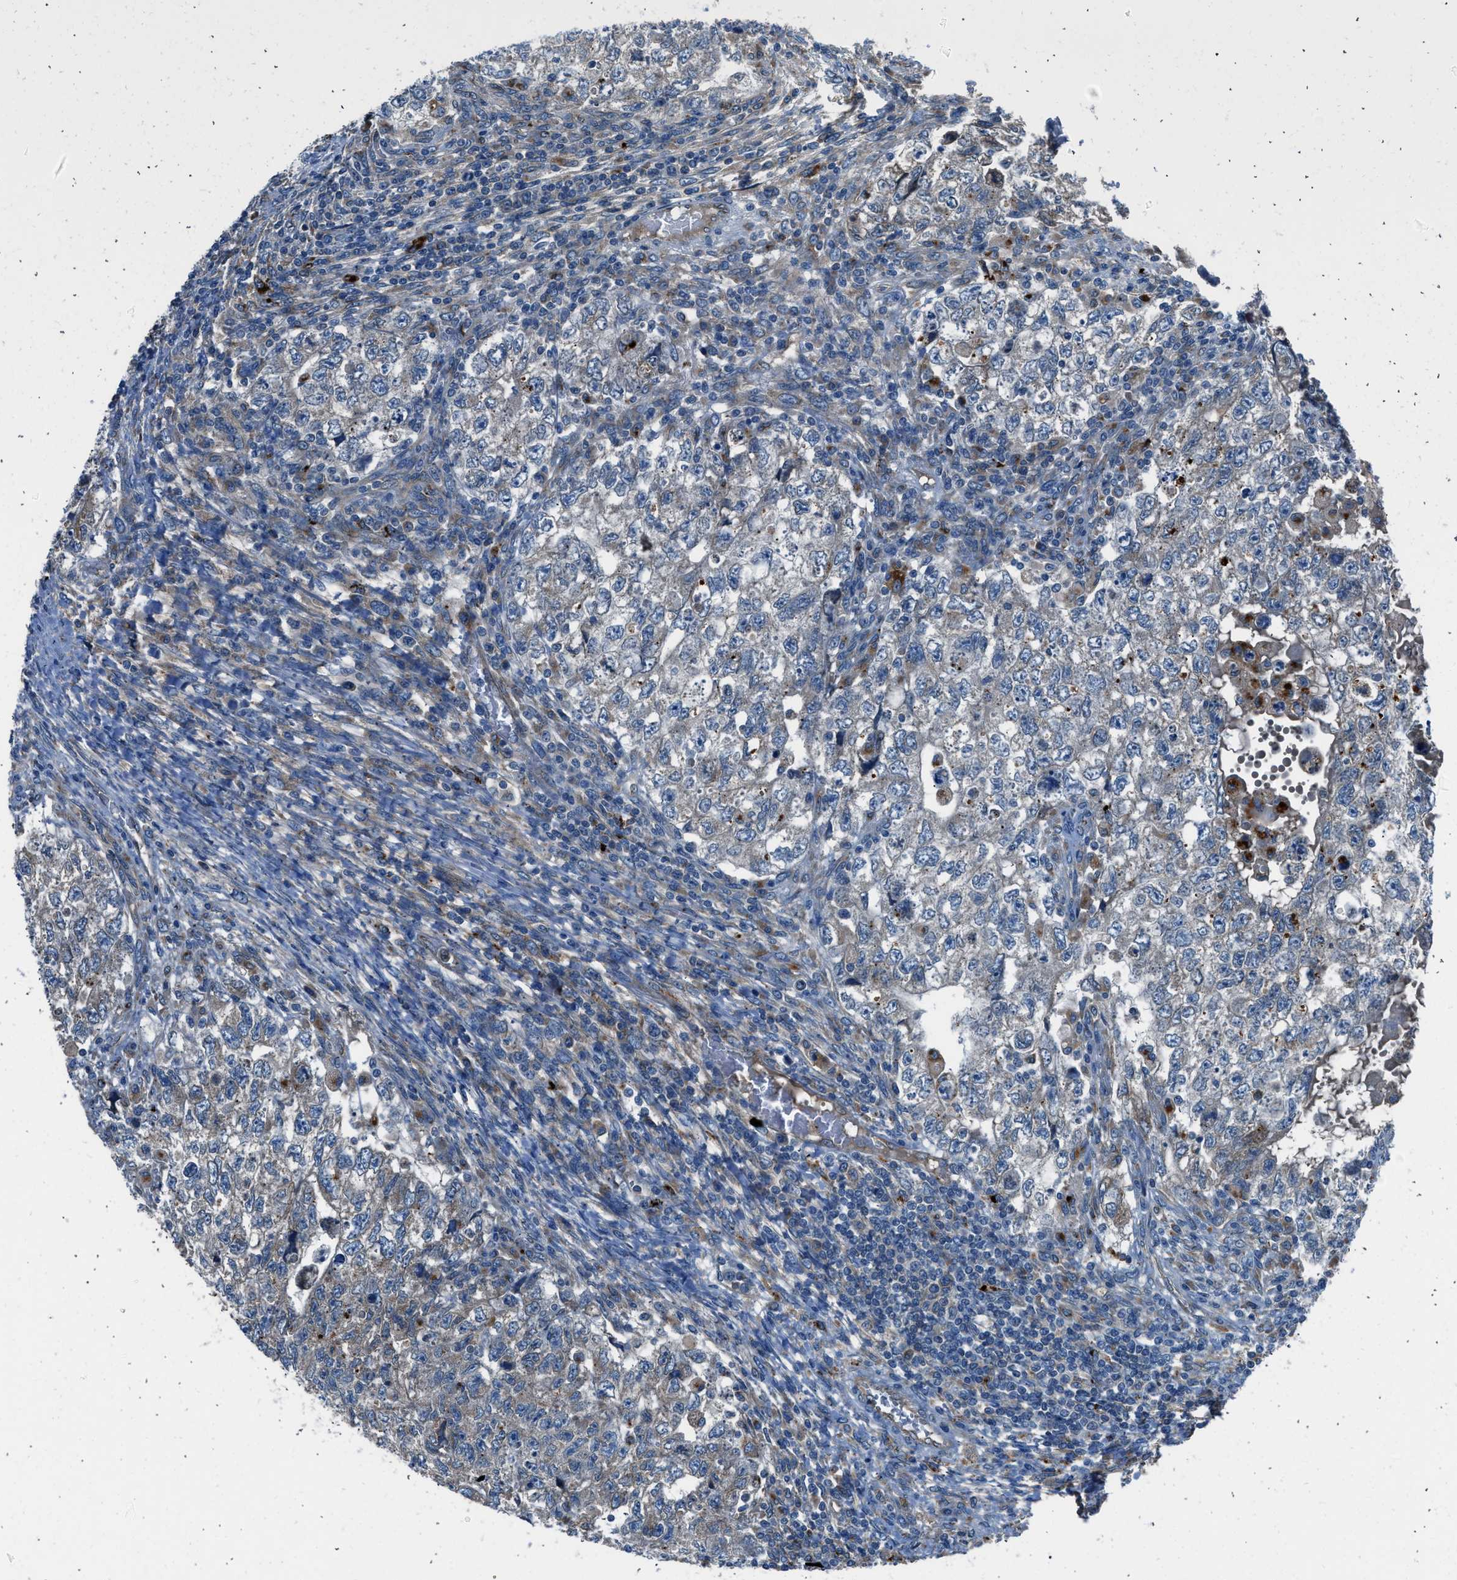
{"staining": {"intensity": "negative", "quantity": "none", "location": "none"}, "tissue": "testis cancer", "cell_type": "Tumor cells", "image_type": "cancer", "snomed": [{"axis": "morphology", "description": "Carcinoma, Embryonal, NOS"}, {"axis": "topography", "description": "Testis"}], "caption": "High magnification brightfield microscopy of testis cancer stained with DAB (3,3'-diaminobenzidine) (brown) and counterstained with hematoxylin (blue): tumor cells show no significant positivity.", "gene": "LMBR1", "patient": {"sex": "male", "age": 36}}